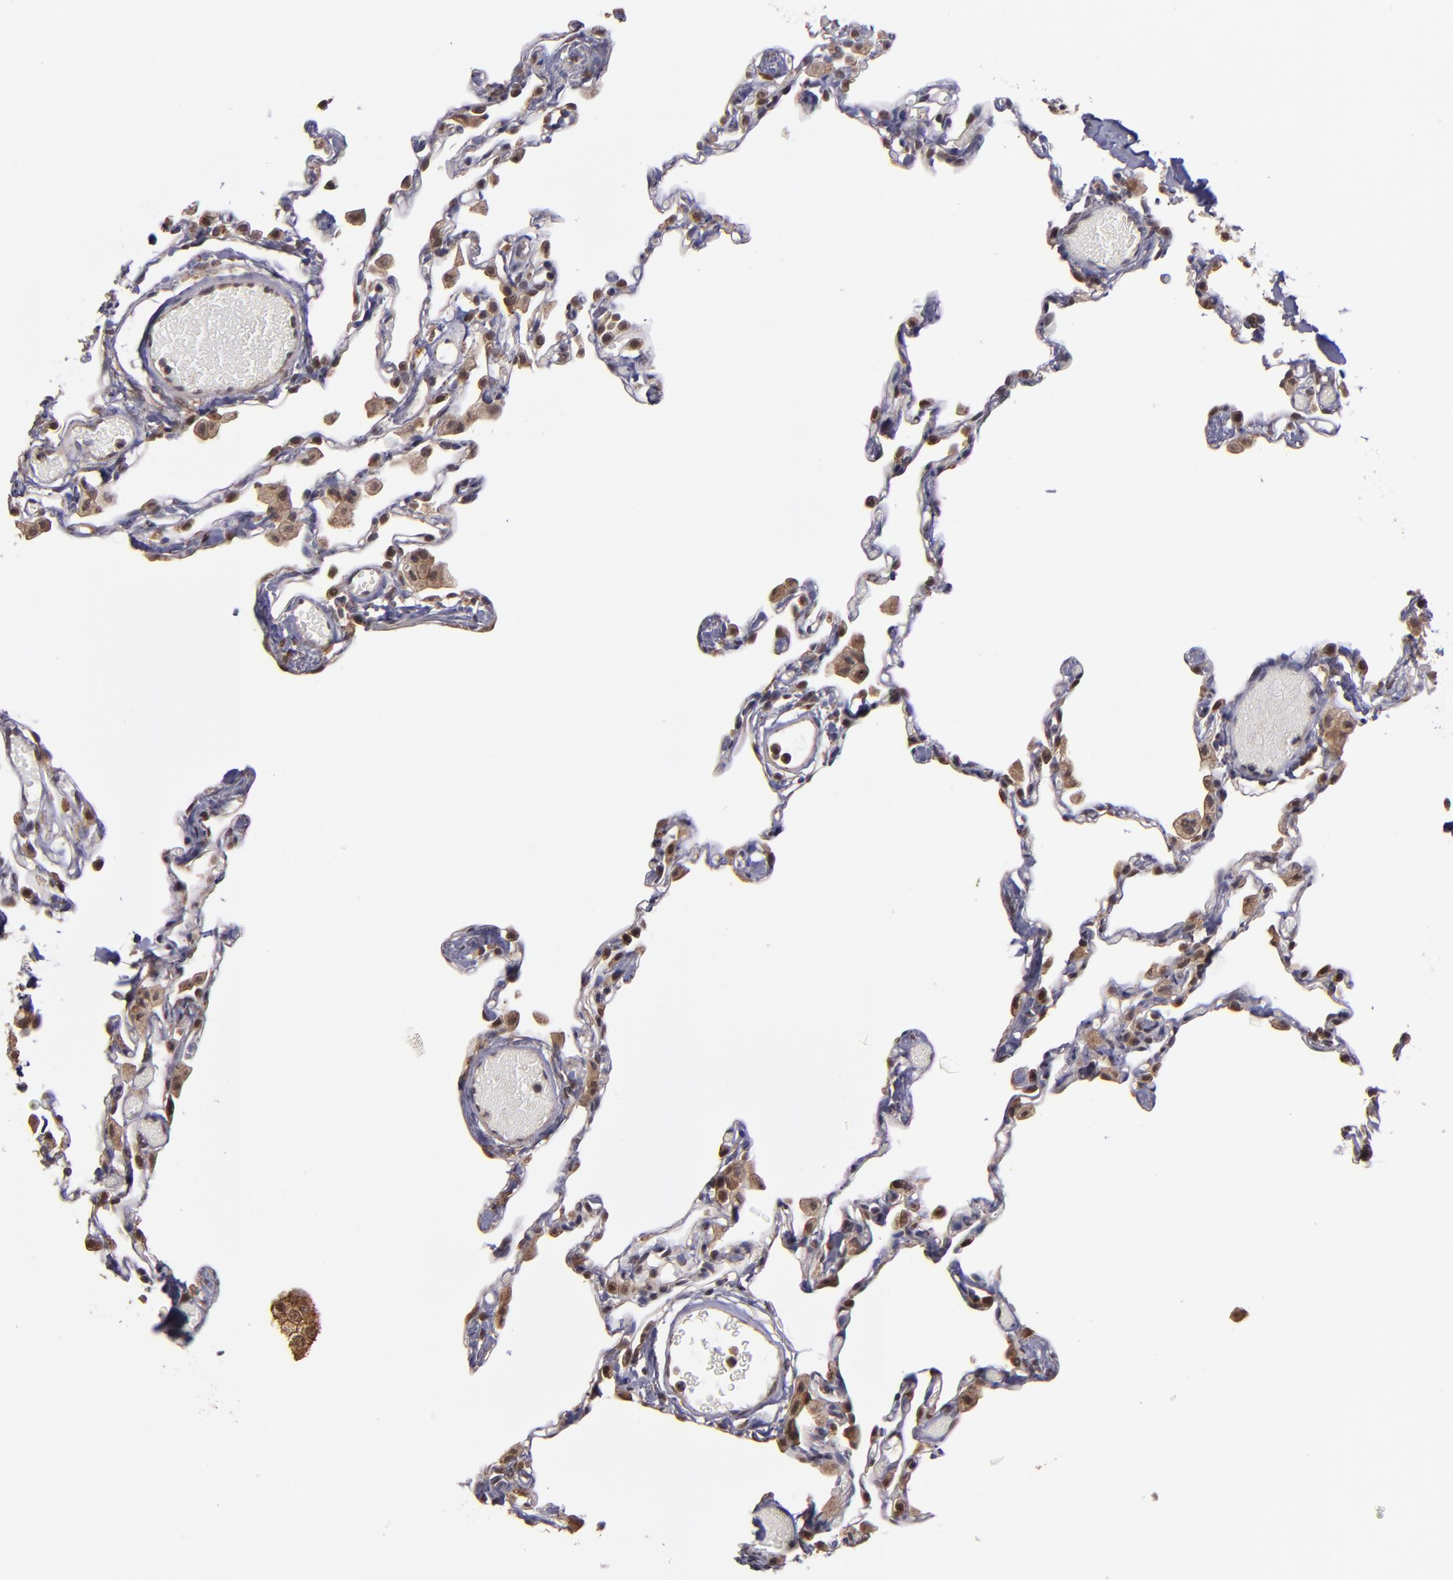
{"staining": {"intensity": "weak", "quantity": "25%-75%", "location": "cytoplasmic/membranous"}, "tissue": "lung", "cell_type": "Alveolar cells", "image_type": "normal", "snomed": [{"axis": "morphology", "description": "Normal tissue, NOS"}, {"axis": "topography", "description": "Lung"}], "caption": "Protein analysis of benign lung shows weak cytoplasmic/membranous positivity in approximately 25%-75% of alveolar cells.", "gene": "SIPA1L1", "patient": {"sex": "female", "age": 49}}